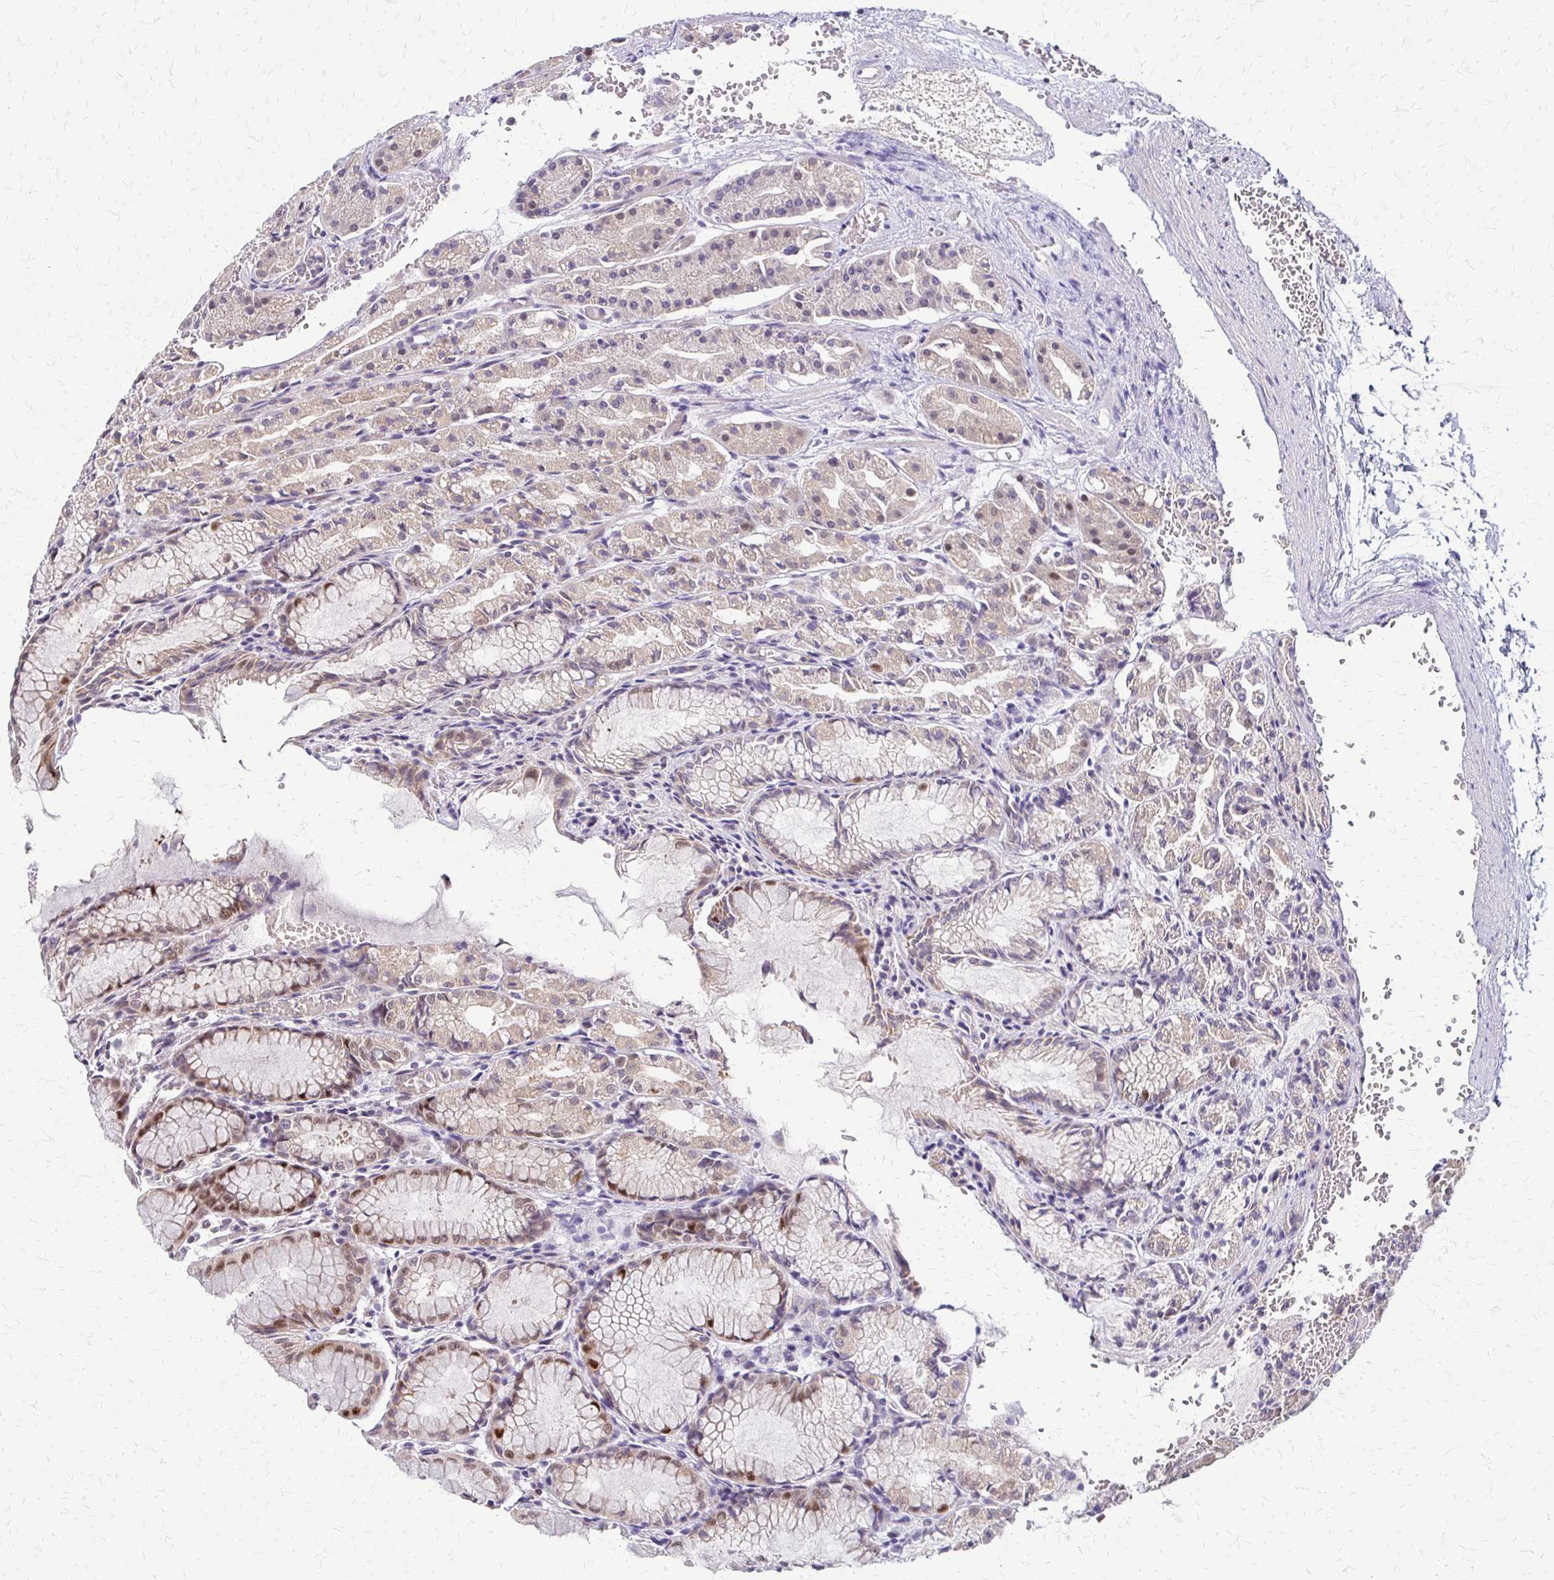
{"staining": {"intensity": "moderate", "quantity": "25%-75%", "location": "cytoplasmic/membranous,nuclear"}, "tissue": "stomach", "cell_type": "Glandular cells", "image_type": "normal", "snomed": [{"axis": "morphology", "description": "Normal tissue, NOS"}, {"axis": "topography", "description": "Stomach"}], "caption": "Immunohistochemistry (IHC) micrograph of unremarkable stomach: stomach stained using immunohistochemistry reveals medium levels of moderate protein expression localized specifically in the cytoplasmic/membranous,nuclear of glandular cells, appearing as a cytoplasmic/membranous,nuclear brown color.", "gene": "TRIR", "patient": {"sex": "female", "age": 57}}